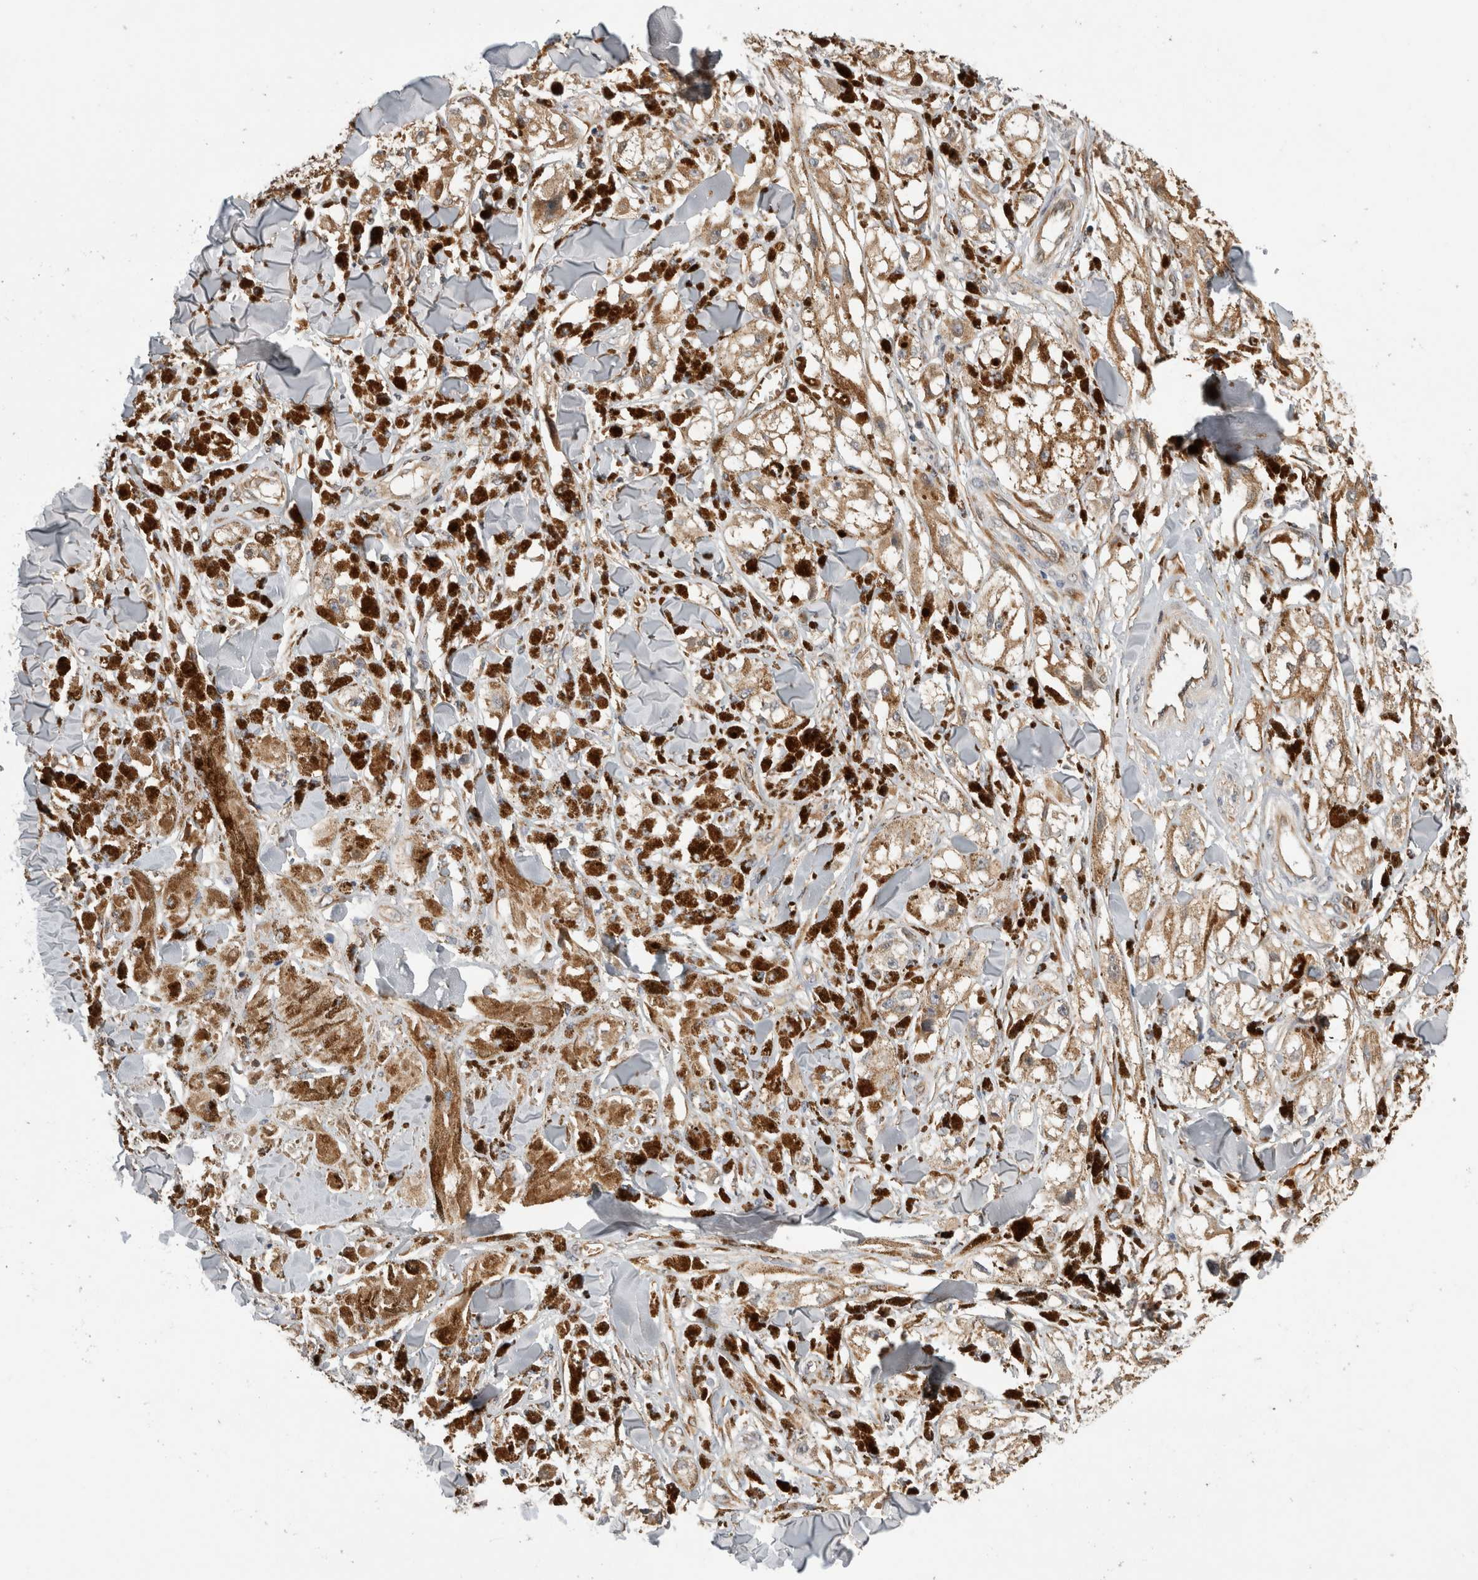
{"staining": {"intensity": "moderate", "quantity": ">75%", "location": "cytoplasmic/membranous"}, "tissue": "melanoma", "cell_type": "Tumor cells", "image_type": "cancer", "snomed": [{"axis": "morphology", "description": "Malignant melanoma, NOS"}, {"axis": "topography", "description": "Skin"}], "caption": "Brown immunohistochemical staining in malignant melanoma exhibits moderate cytoplasmic/membranous staining in approximately >75% of tumor cells.", "gene": "APOL2", "patient": {"sex": "male", "age": 88}}